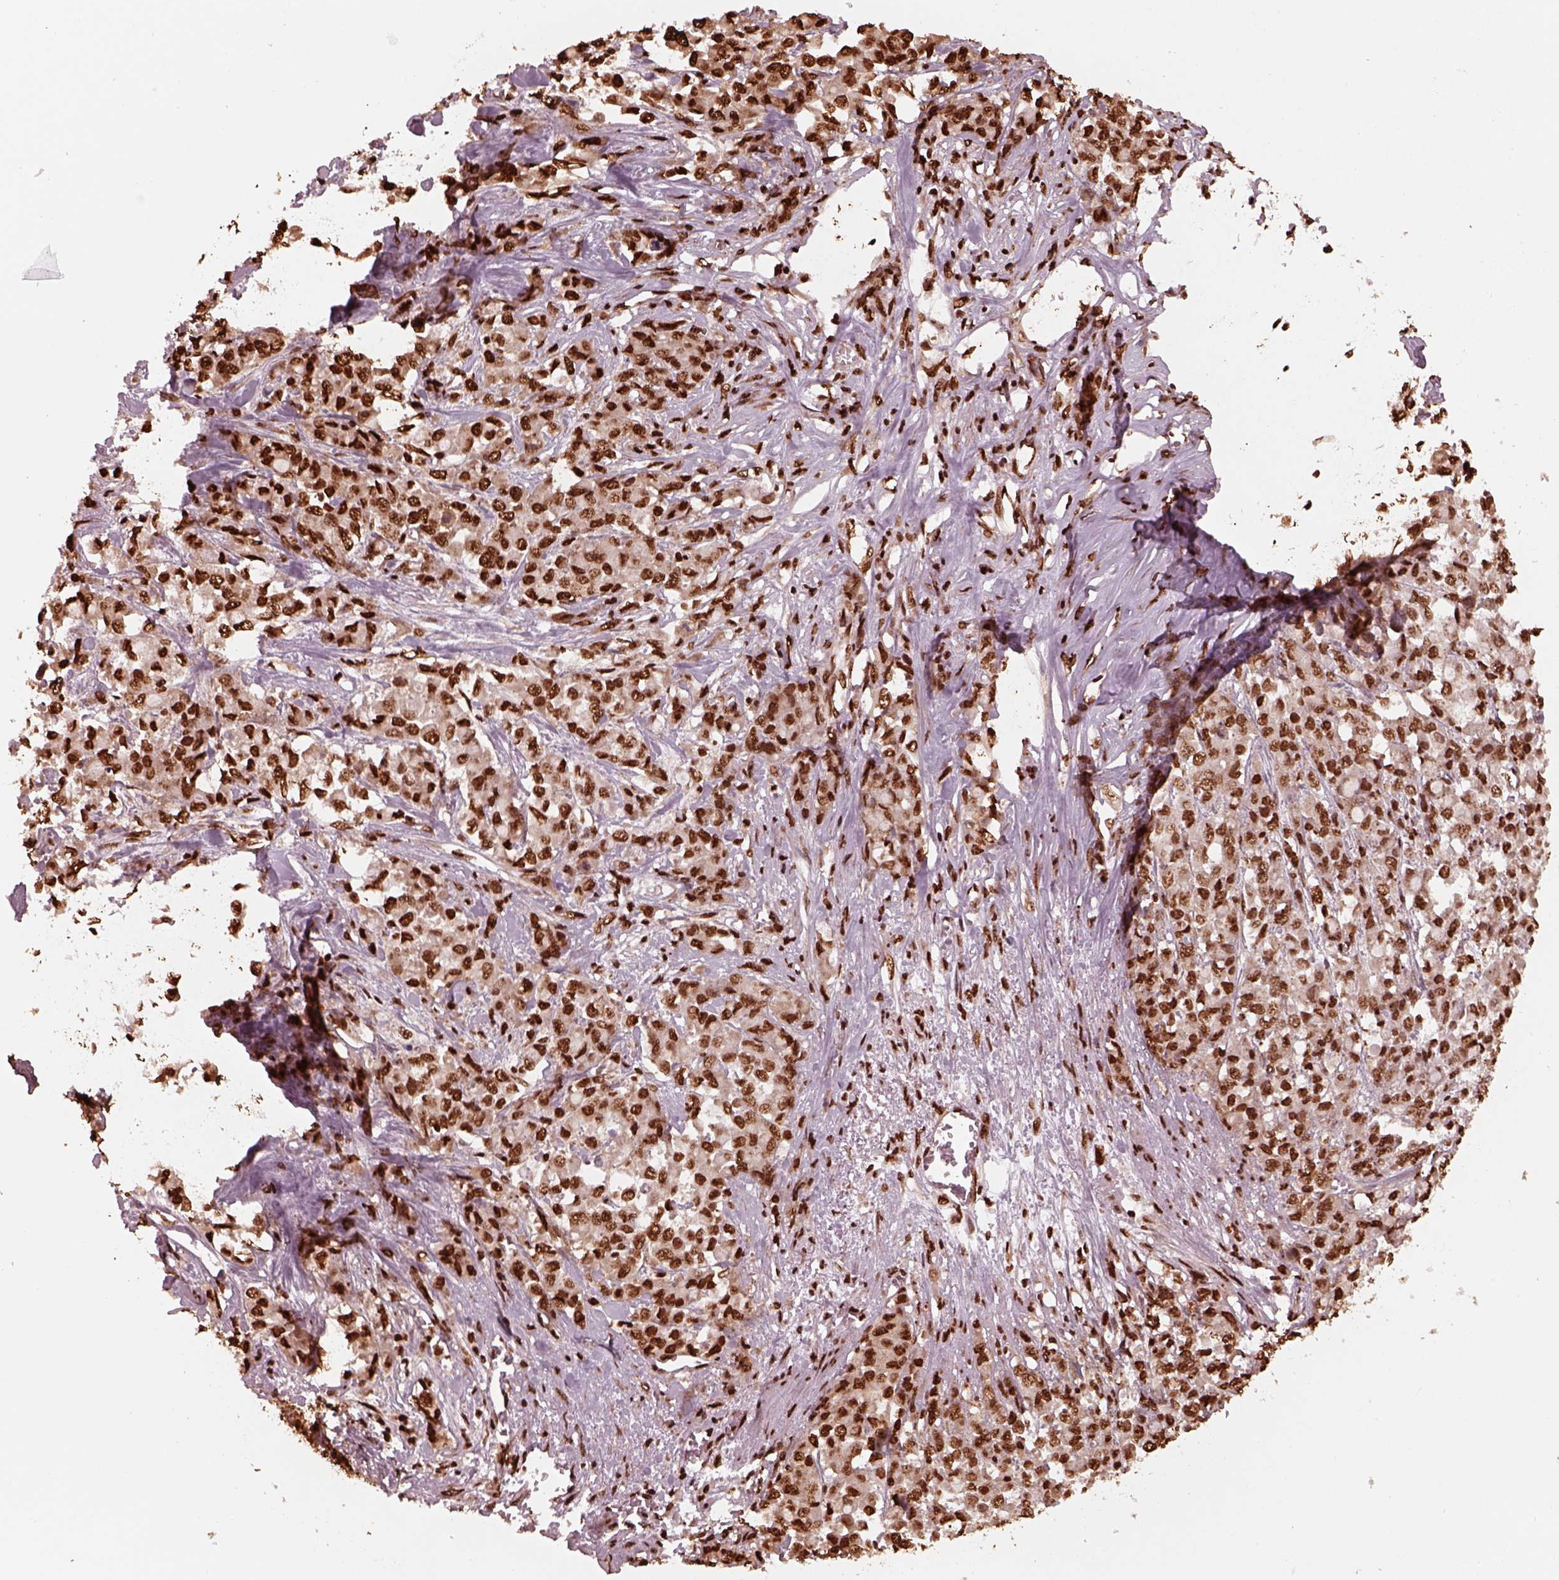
{"staining": {"intensity": "strong", "quantity": ">75%", "location": "nuclear"}, "tissue": "stomach cancer", "cell_type": "Tumor cells", "image_type": "cancer", "snomed": [{"axis": "morphology", "description": "Adenocarcinoma, NOS"}, {"axis": "topography", "description": "Stomach"}], "caption": "This image shows stomach cancer stained with IHC to label a protein in brown. The nuclear of tumor cells show strong positivity for the protein. Nuclei are counter-stained blue.", "gene": "NSD1", "patient": {"sex": "female", "age": 76}}